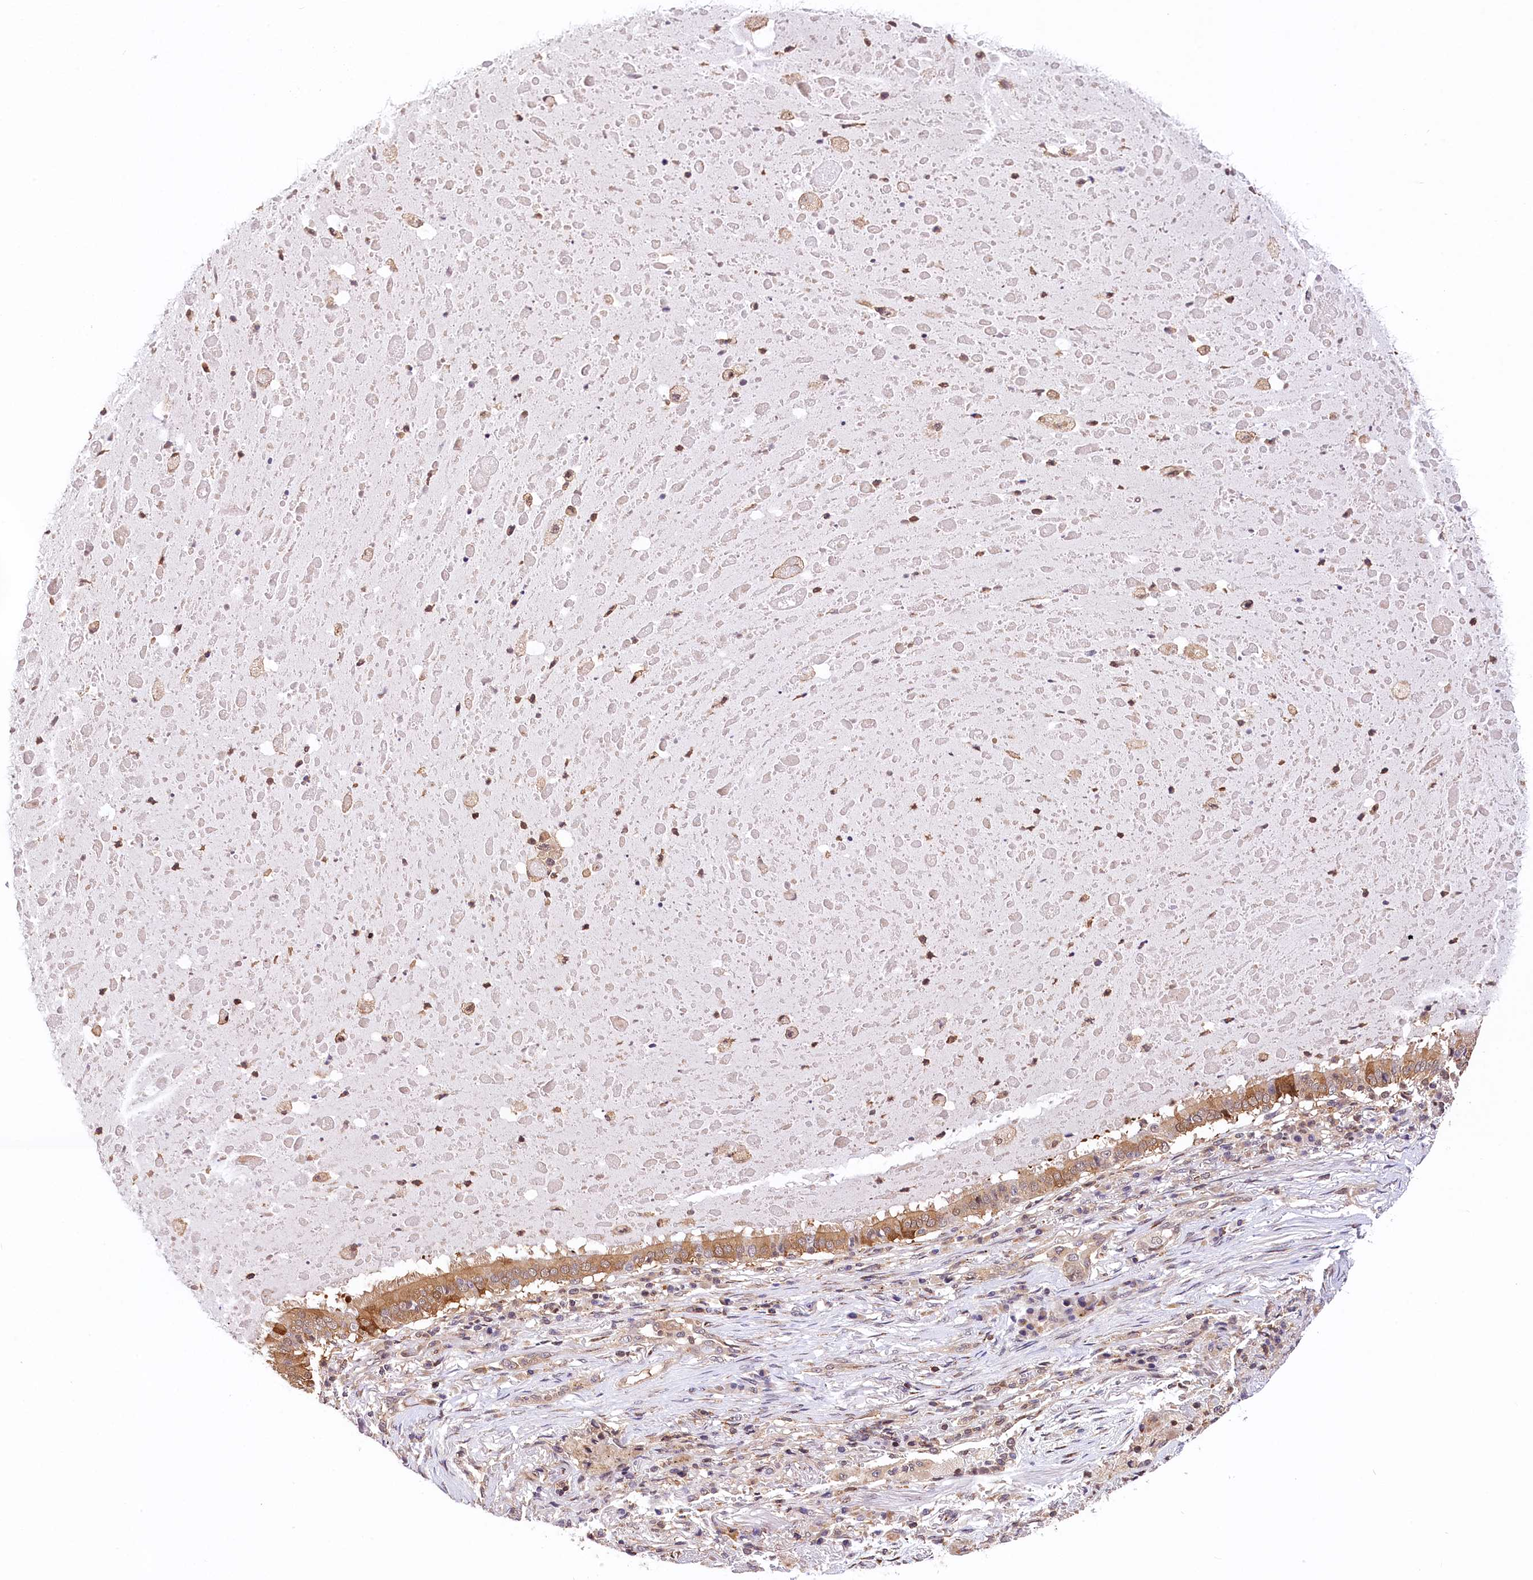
{"staining": {"intensity": "moderate", "quantity": ">75%", "location": "cytoplasmic/membranous"}, "tissue": "lung cancer", "cell_type": "Tumor cells", "image_type": "cancer", "snomed": [{"axis": "morphology", "description": "Squamous cell carcinoma, NOS"}, {"axis": "topography", "description": "Lung"}], "caption": "Immunohistochemistry image of human squamous cell carcinoma (lung) stained for a protein (brown), which reveals medium levels of moderate cytoplasmic/membranous staining in approximately >75% of tumor cells.", "gene": "CHORDC1", "patient": {"sex": "male", "age": 61}}